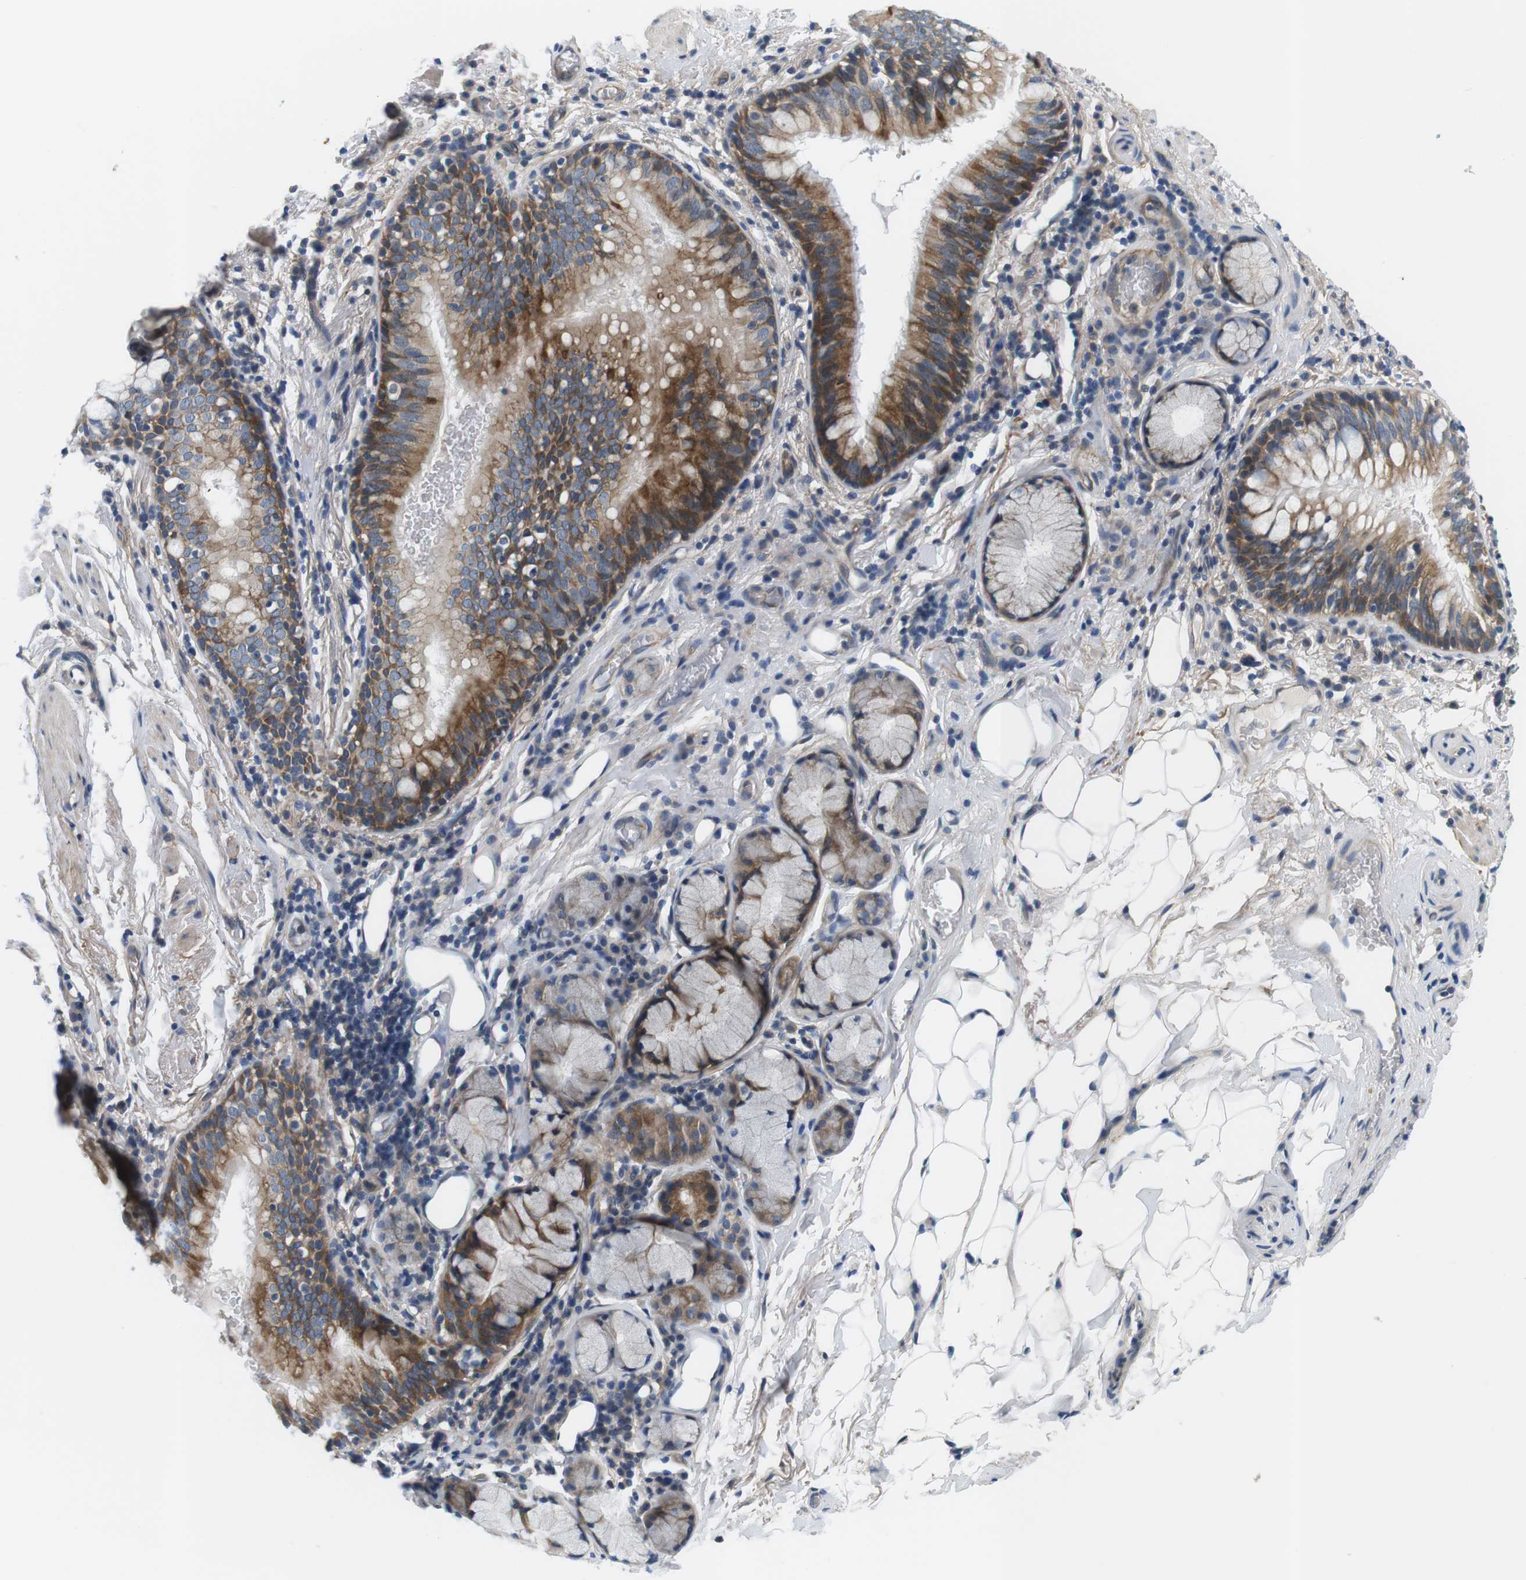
{"staining": {"intensity": "moderate", "quantity": ">75%", "location": "cytoplasmic/membranous"}, "tissue": "bronchus", "cell_type": "Respiratory epithelial cells", "image_type": "normal", "snomed": [{"axis": "morphology", "description": "Normal tissue, NOS"}, {"axis": "morphology", "description": "Inflammation, NOS"}, {"axis": "topography", "description": "Cartilage tissue"}, {"axis": "topography", "description": "Bronchus"}], "caption": "Protein staining of normal bronchus exhibits moderate cytoplasmic/membranous expression in approximately >75% of respiratory epithelial cells. The staining is performed using DAB brown chromogen to label protein expression. The nuclei are counter-stained blue using hematoxylin.", "gene": "SLC30A1", "patient": {"sex": "male", "age": 77}}